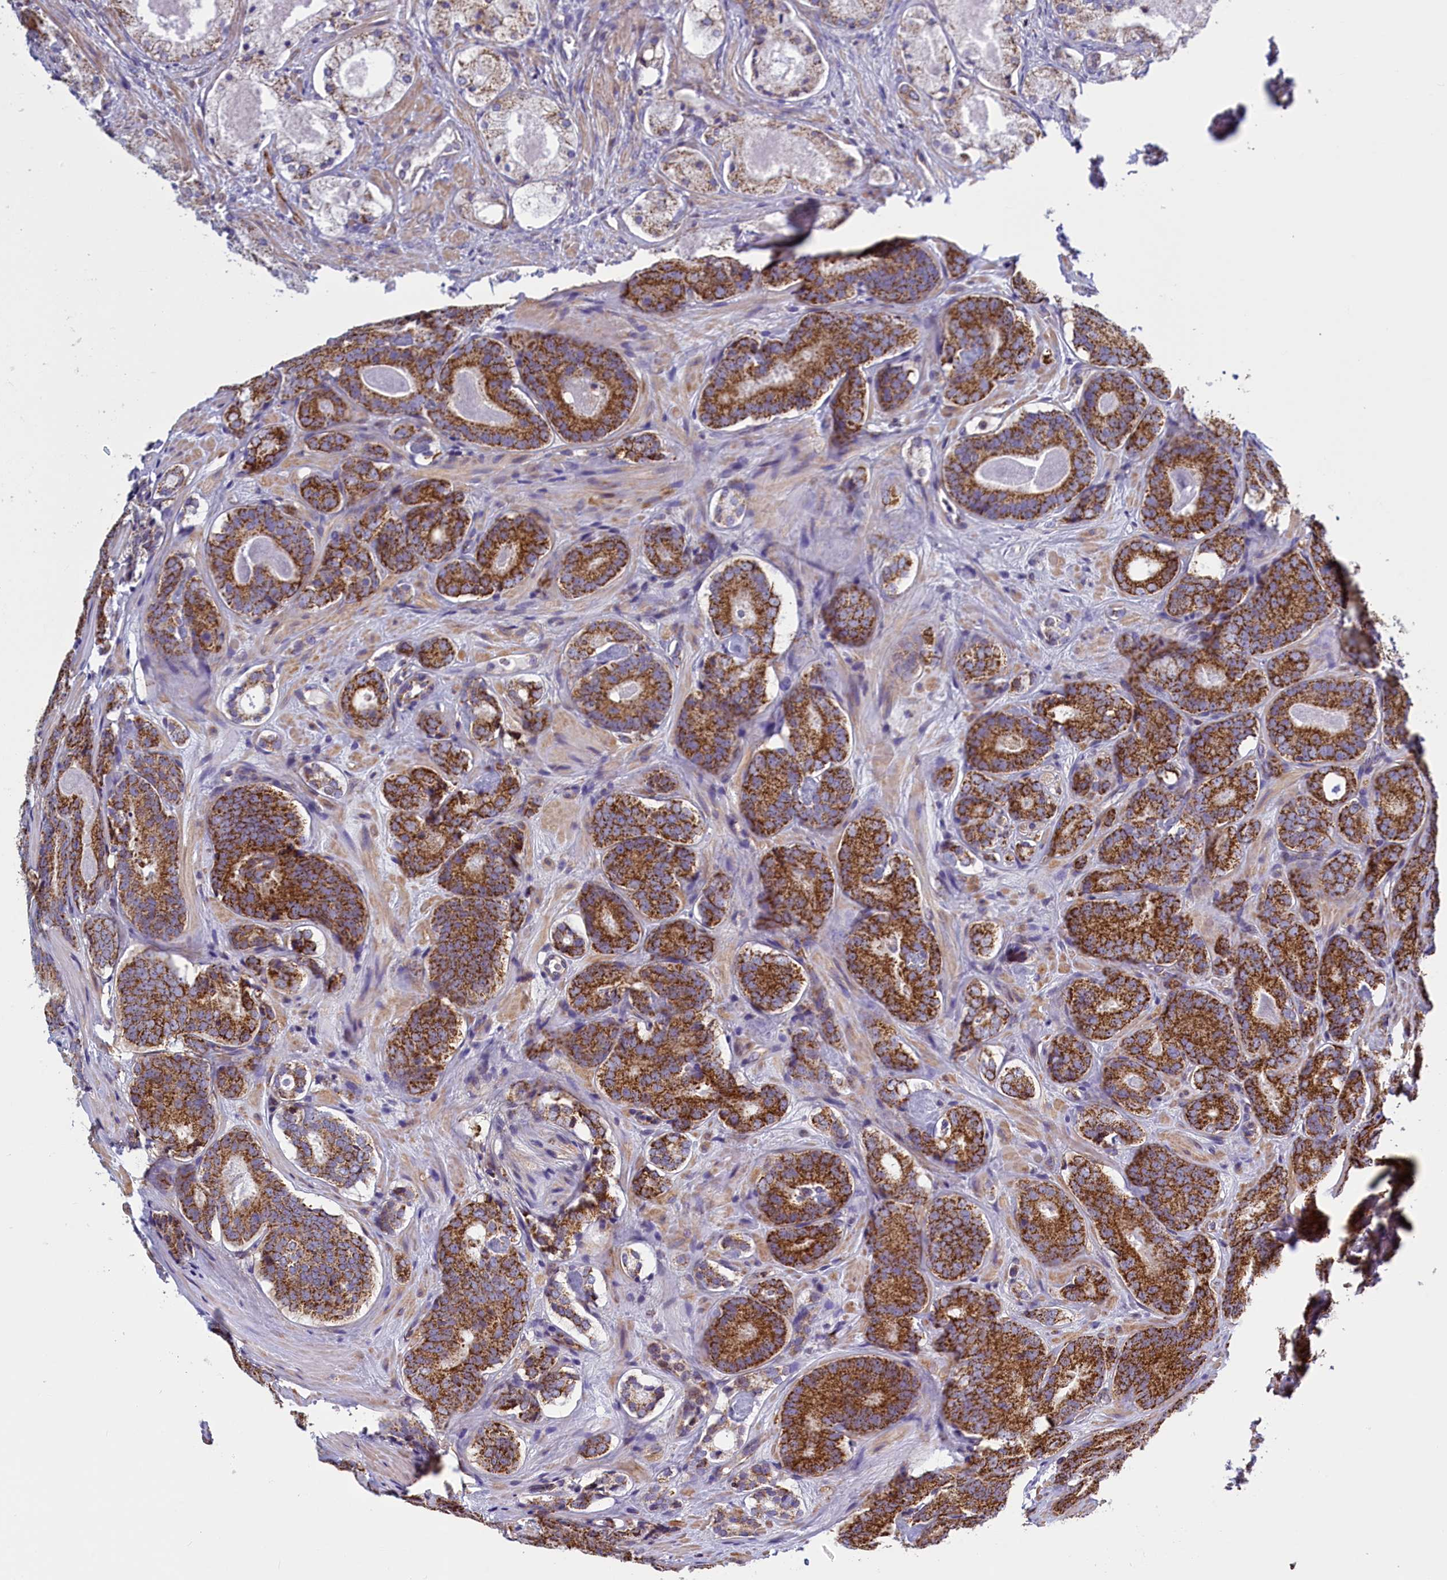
{"staining": {"intensity": "strong", "quantity": ">75%", "location": "cytoplasmic/membranous"}, "tissue": "prostate cancer", "cell_type": "Tumor cells", "image_type": "cancer", "snomed": [{"axis": "morphology", "description": "Adenocarcinoma, High grade"}, {"axis": "topography", "description": "Prostate"}], "caption": "This micrograph shows immunohistochemistry staining of human prostate high-grade adenocarcinoma, with high strong cytoplasmic/membranous staining in approximately >75% of tumor cells.", "gene": "IFT122", "patient": {"sex": "male", "age": 63}}